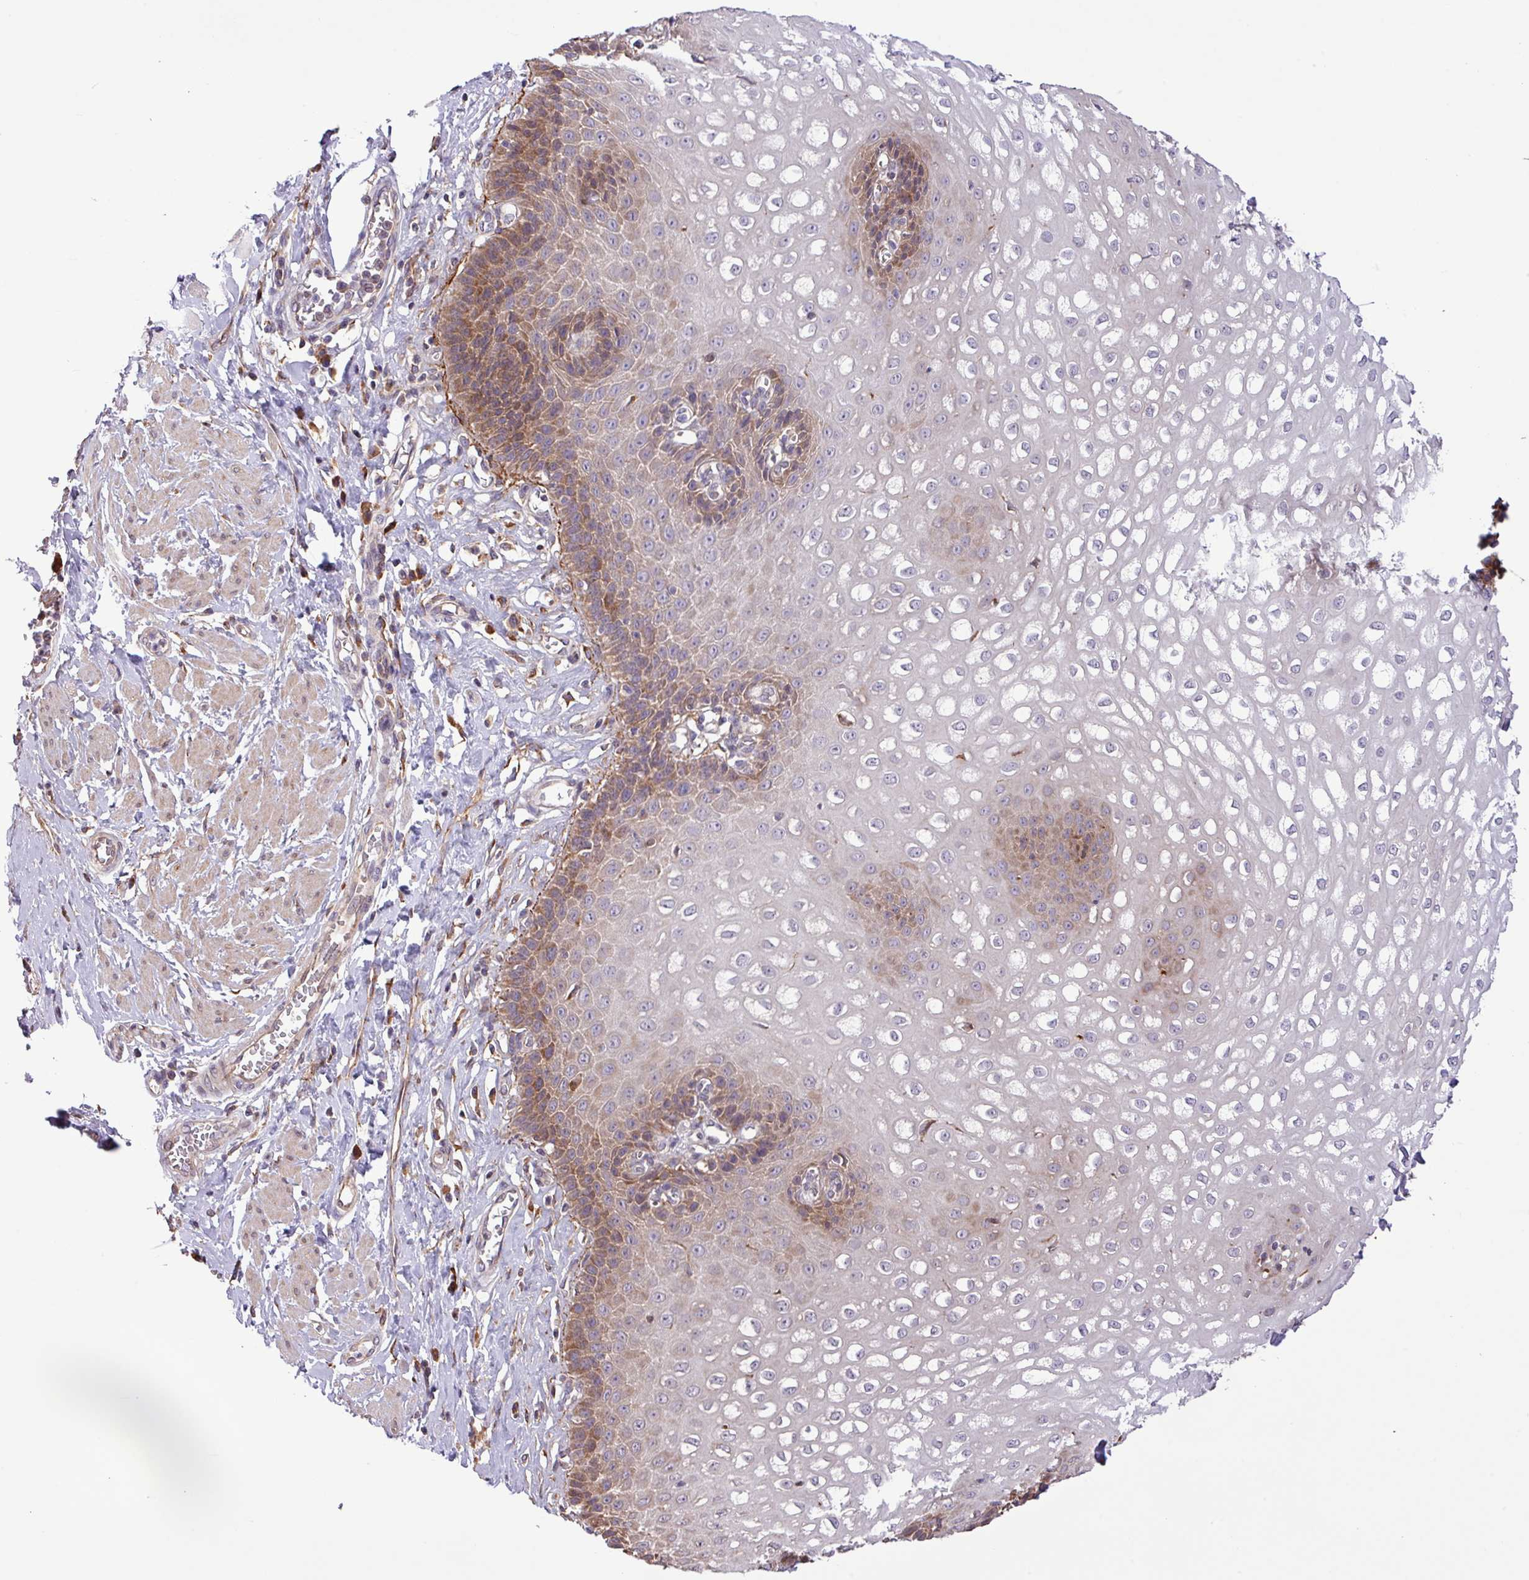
{"staining": {"intensity": "moderate", "quantity": "25%-75%", "location": "cytoplasmic/membranous"}, "tissue": "esophagus", "cell_type": "Squamous epithelial cells", "image_type": "normal", "snomed": [{"axis": "morphology", "description": "Normal tissue, NOS"}, {"axis": "topography", "description": "Esophagus"}], "caption": "Squamous epithelial cells display medium levels of moderate cytoplasmic/membranous positivity in approximately 25%-75% of cells in normal human esophagus.", "gene": "MEGF6", "patient": {"sex": "male", "age": 67}}